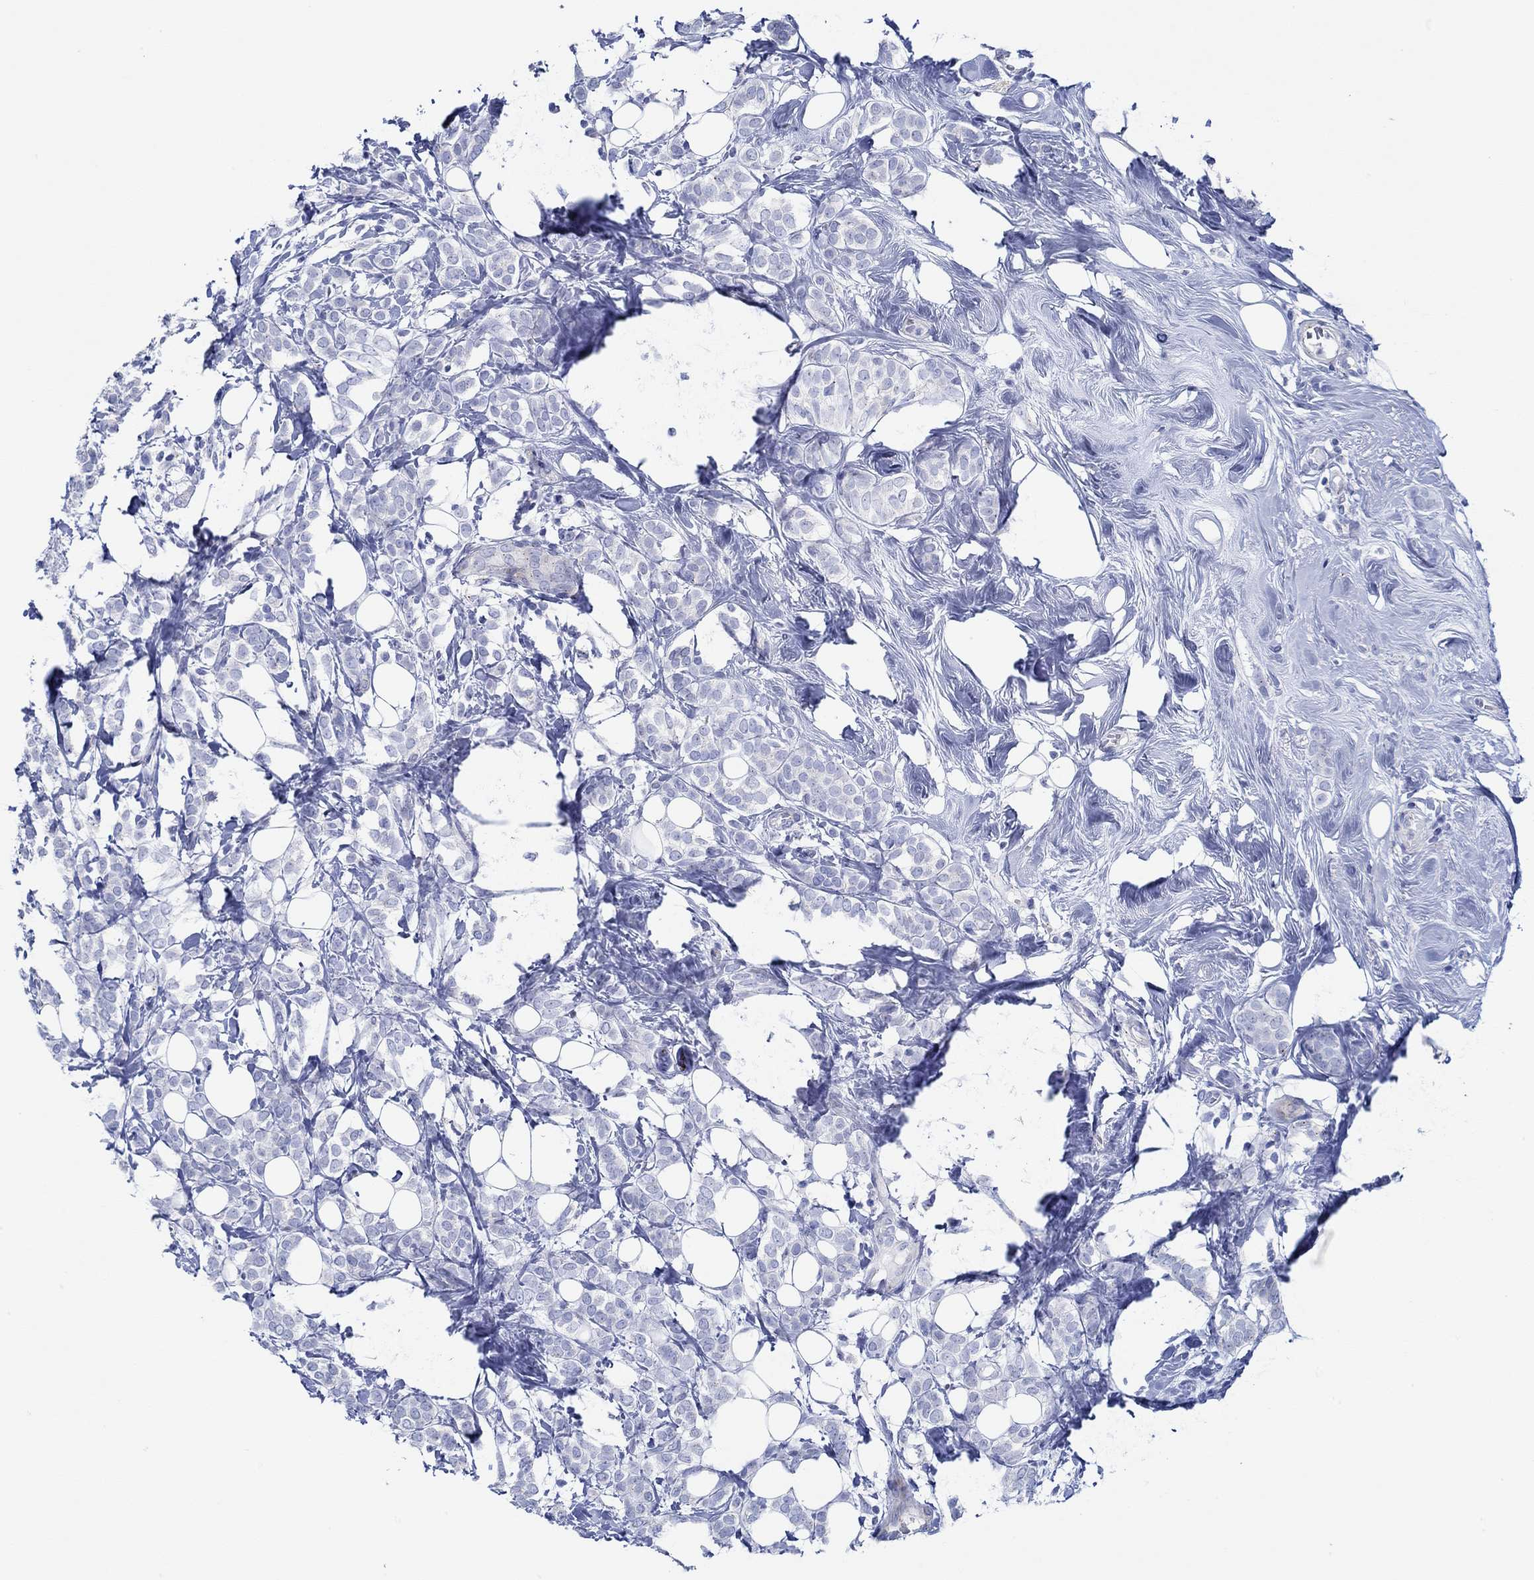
{"staining": {"intensity": "negative", "quantity": "none", "location": "none"}, "tissue": "breast cancer", "cell_type": "Tumor cells", "image_type": "cancer", "snomed": [{"axis": "morphology", "description": "Lobular carcinoma"}, {"axis": "topography", "description": "Breast"}], "caption": "IHC image of human breast cancer stained for a protein (brown), which displays no staining in tumor cells.", "gene": "IGFBP6", "patient": {"sex": "female", "age": 49}}